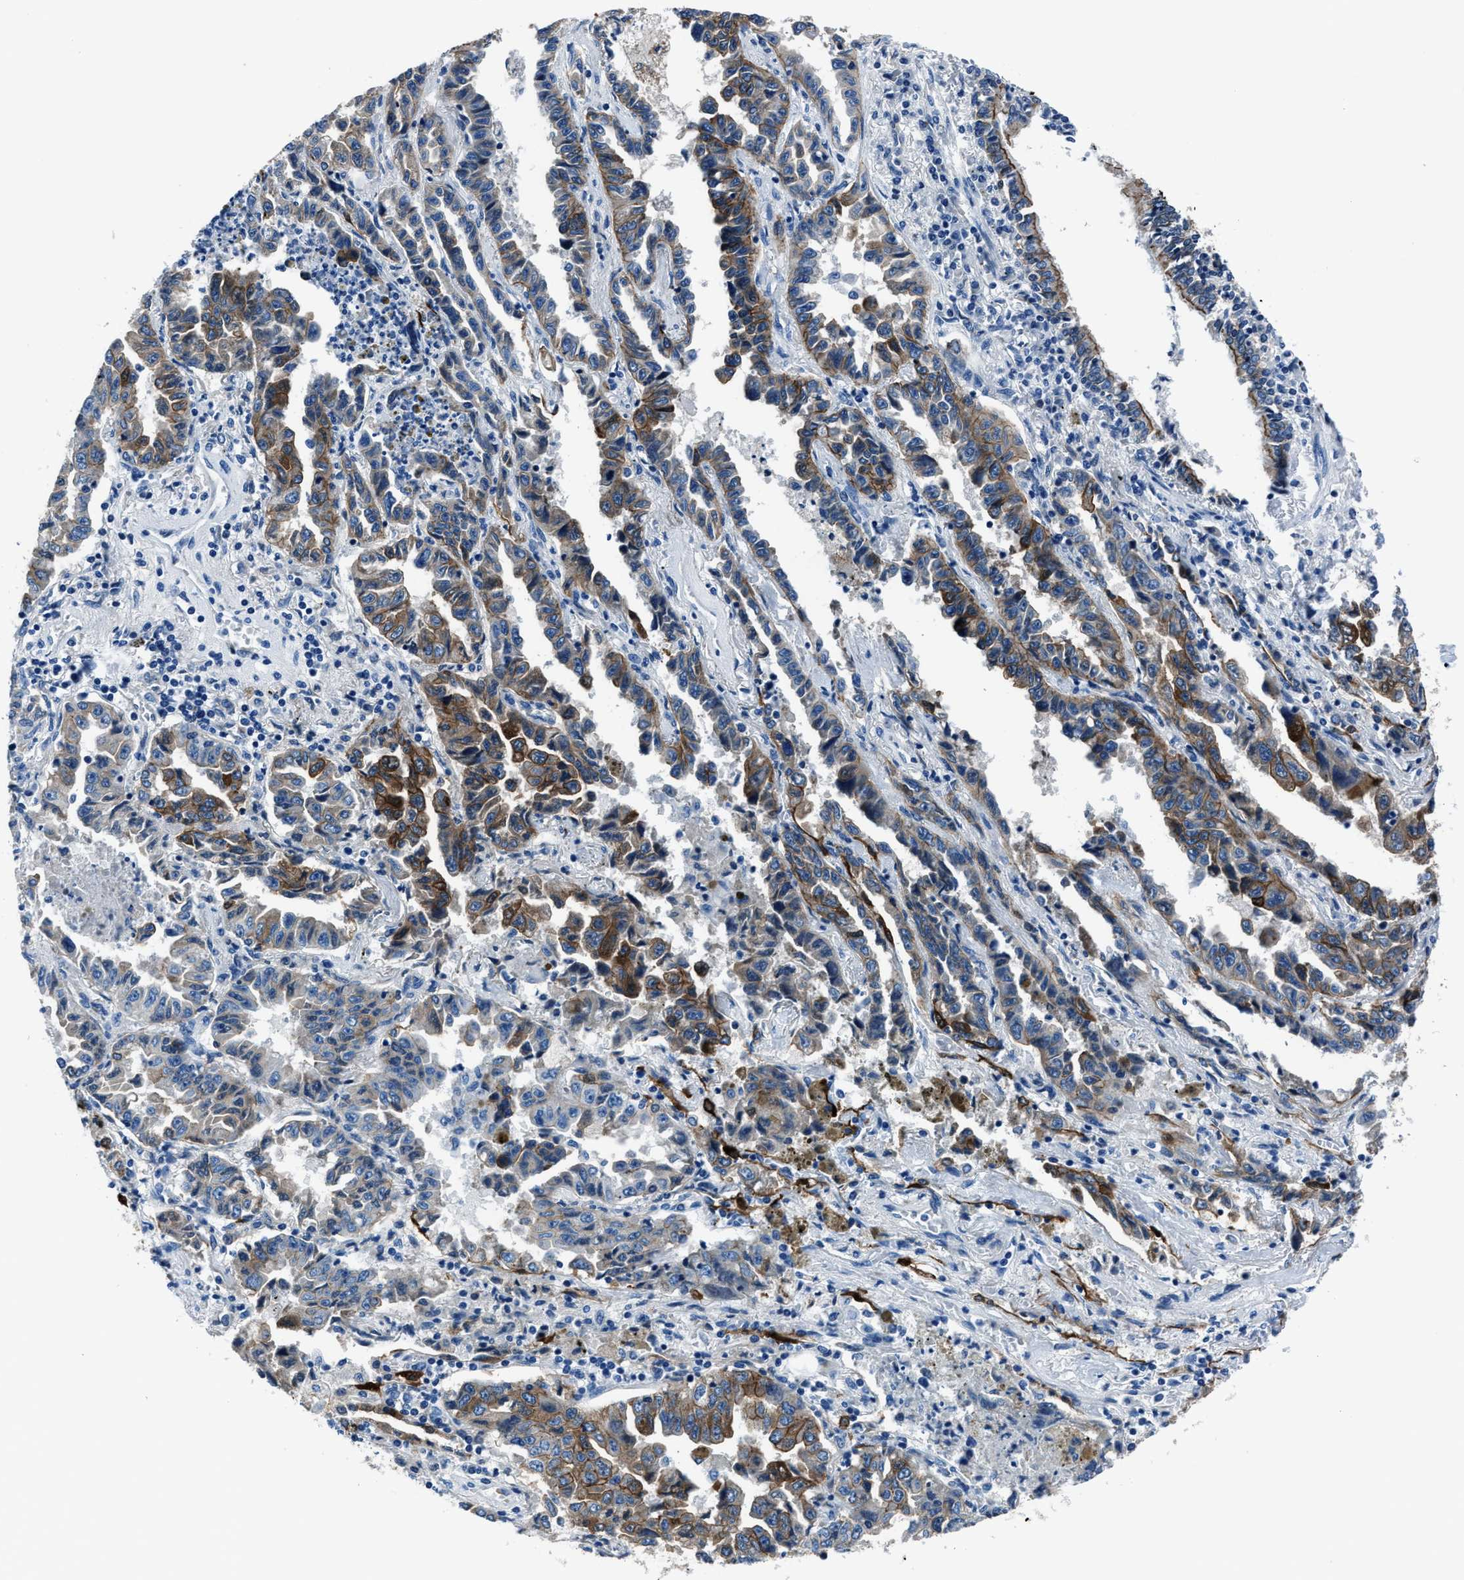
{"staining": {"intensity": "moderate", "quantity": ">75%", "location": "cytoplasmic/membranous"}, "tissue": "lung cancer", "cell_type": "Tumor cells", "image_type": "cancer", "snomed": [{"axis": "morphology", "description": "Adenocarcinoma, NOS"}, {"axis": "topography", "description": "Lung"}], "caption": "Immunohistochemical staining of lung cancer (adenocarcinoma) displays medium levels of moderate cytoplasmic/membranous positivity in approximately >75% of tumor cells.", "gene": "LMO7", "patient": {"sex": "female", "age": 51}}